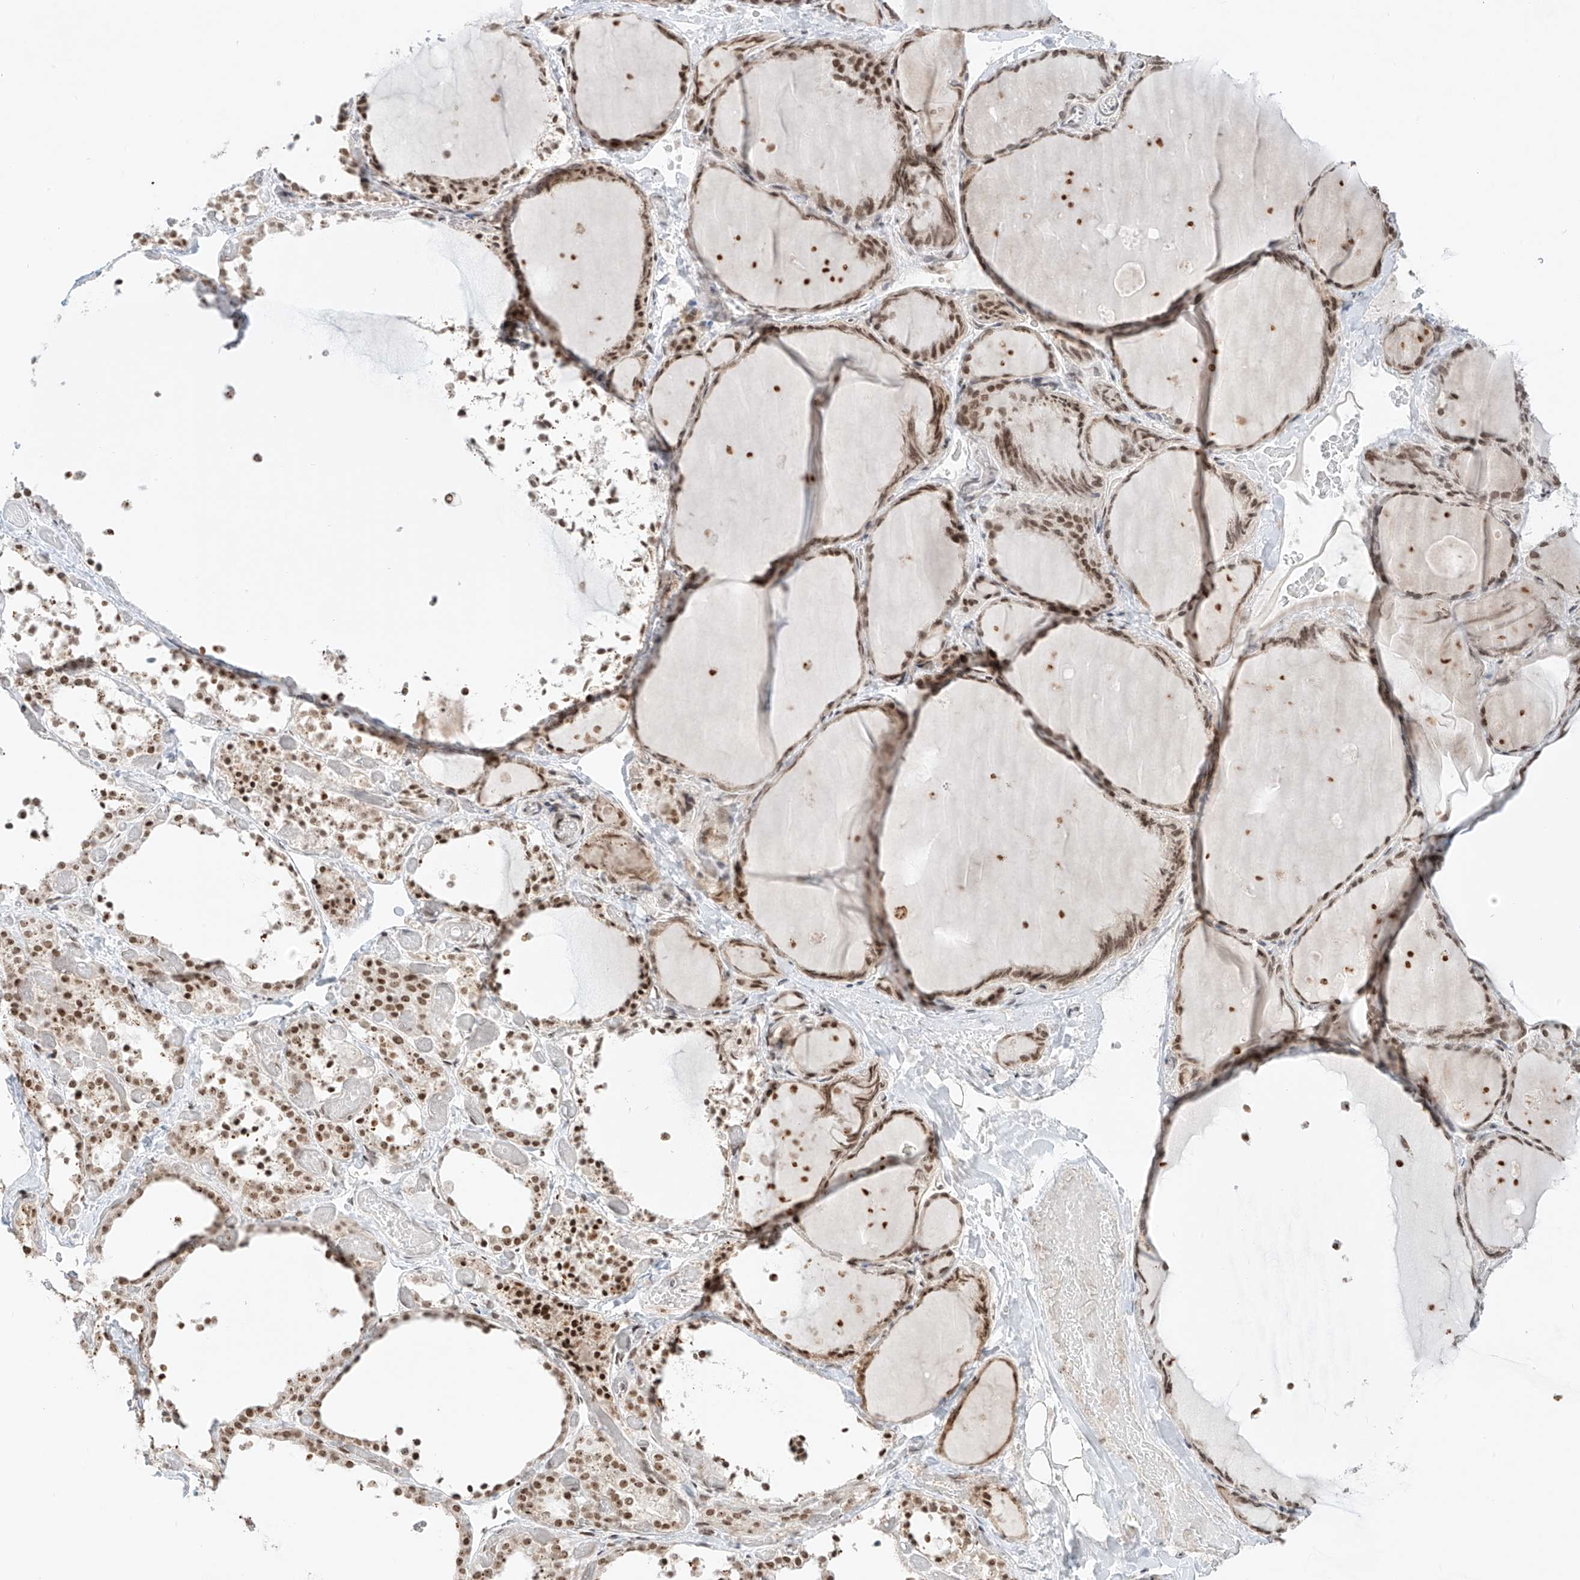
{"staining": {"intensity": "moderate", "quantity": ">75%", "location": "nuclear"}, "tissue": "thyroid gland", "cell_type": "Glandular cells", "image_type": "normal", "snomed": [{"axis": "morphology", "description": "Normal tissue, NOS"}, {"axis": "topography", "description": "Thyroid gland"}], "caption": "Immunohistochemical staining of unremarkable thyroid gland demonstrates >75% levels of moderate nuclear protein positivity in about >75% of glandular cells.", "gene": "ZNF512", "patient": {"sex": "female", "age": 44}}